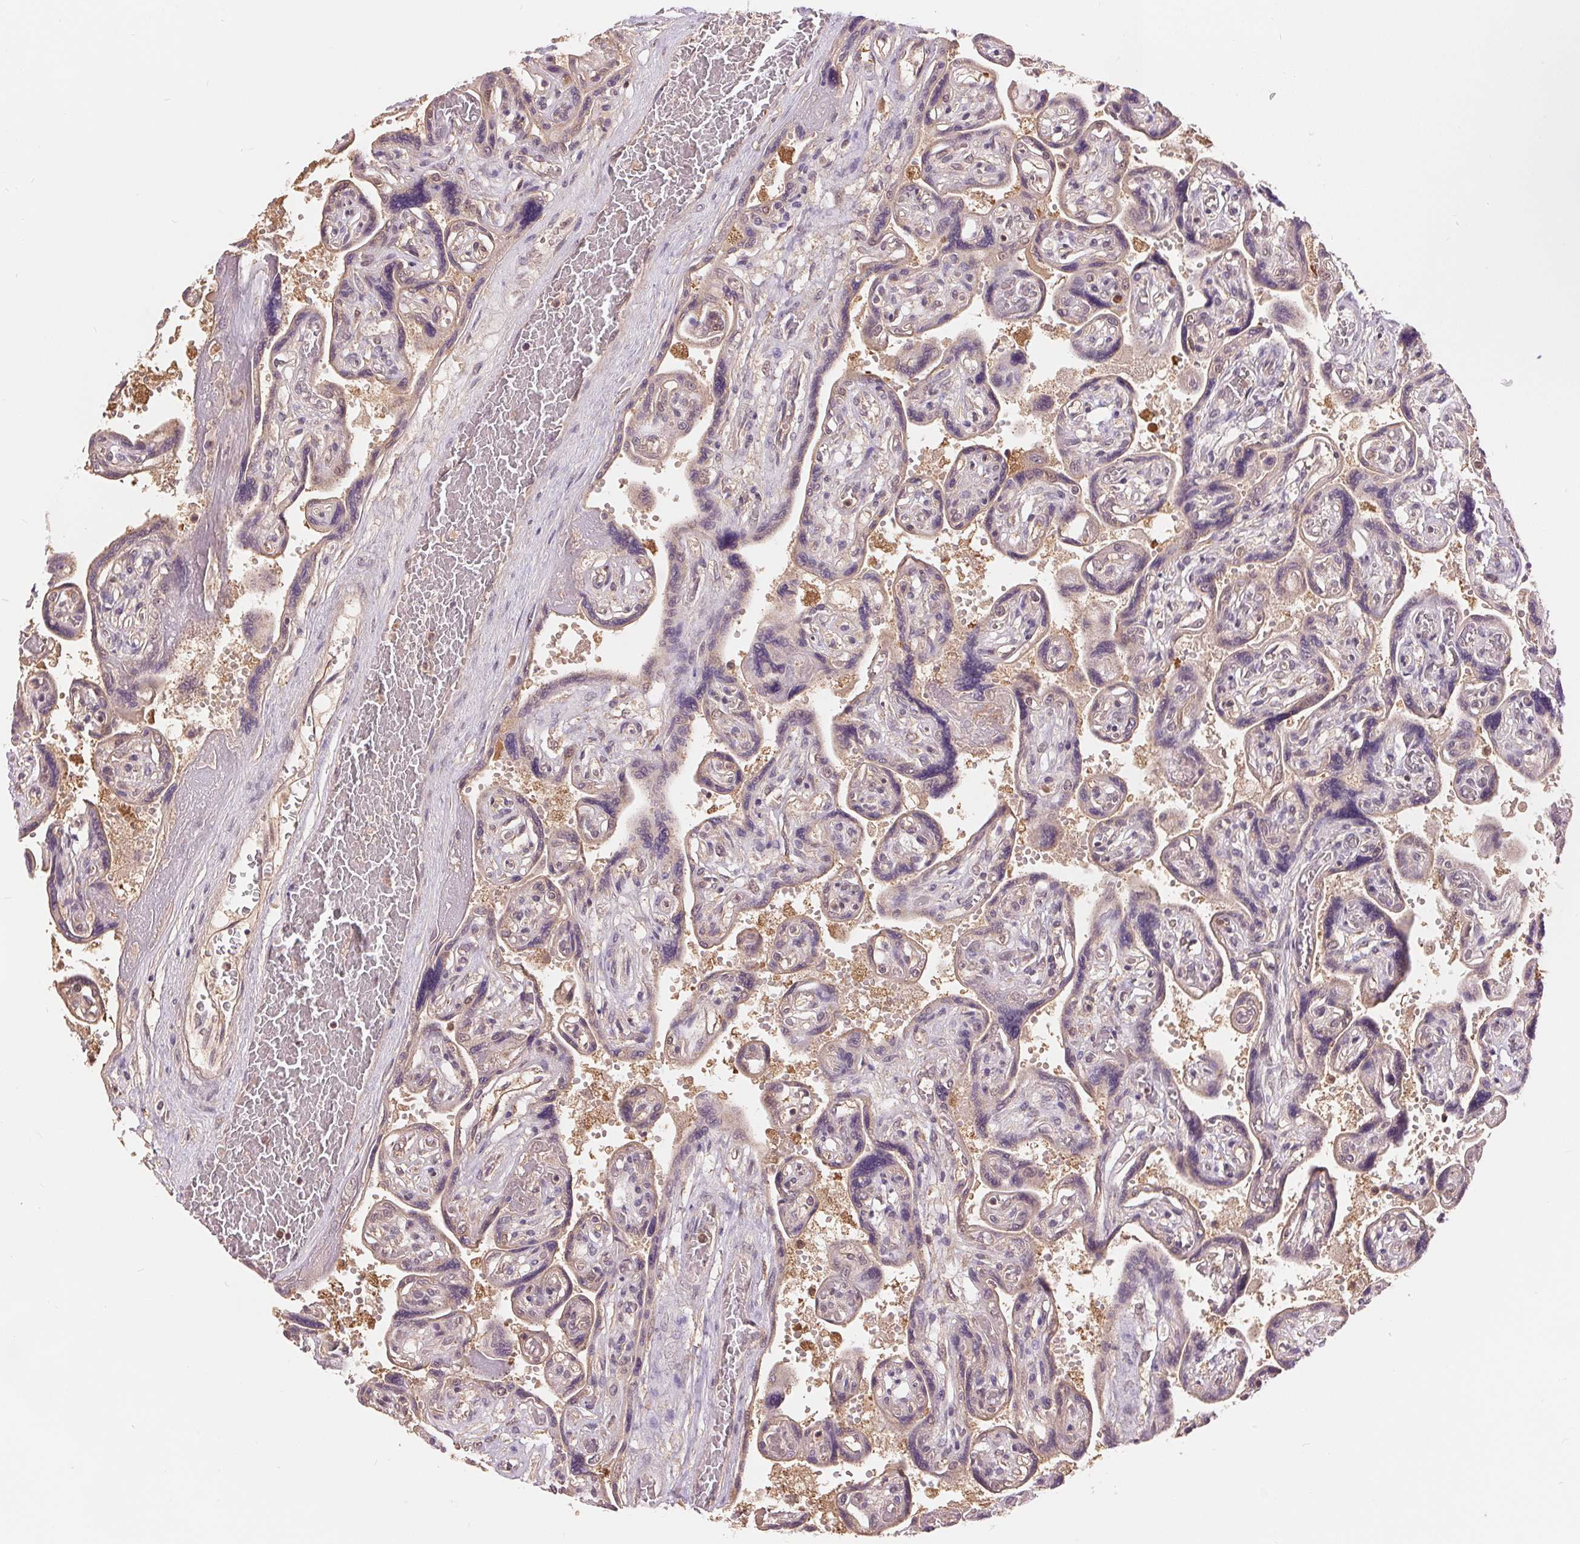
{"staining": {"intensity": "weak", "quantity": ">75%", "location": "cytoplasmic/membranous,nuclear"}, "tissue": "placenta", "cell_type": "Decidual cells", "image_type": "normal", "snomed": [{"axis": "morphology", "description": "Normal tissue, NOS"}, {"axis": "topography", "description": "Placenta"}], "caption": "Immunohistochemical staining of normal placenta reveals weak cytoplasmic/membranous,nuclear protein staining in about >75% of decidual cells. (DAB = brown stain, brightfield microscopy at high magnification).", "gene": "TMEM273", "patient": {"sex": "female", "age": 32}}